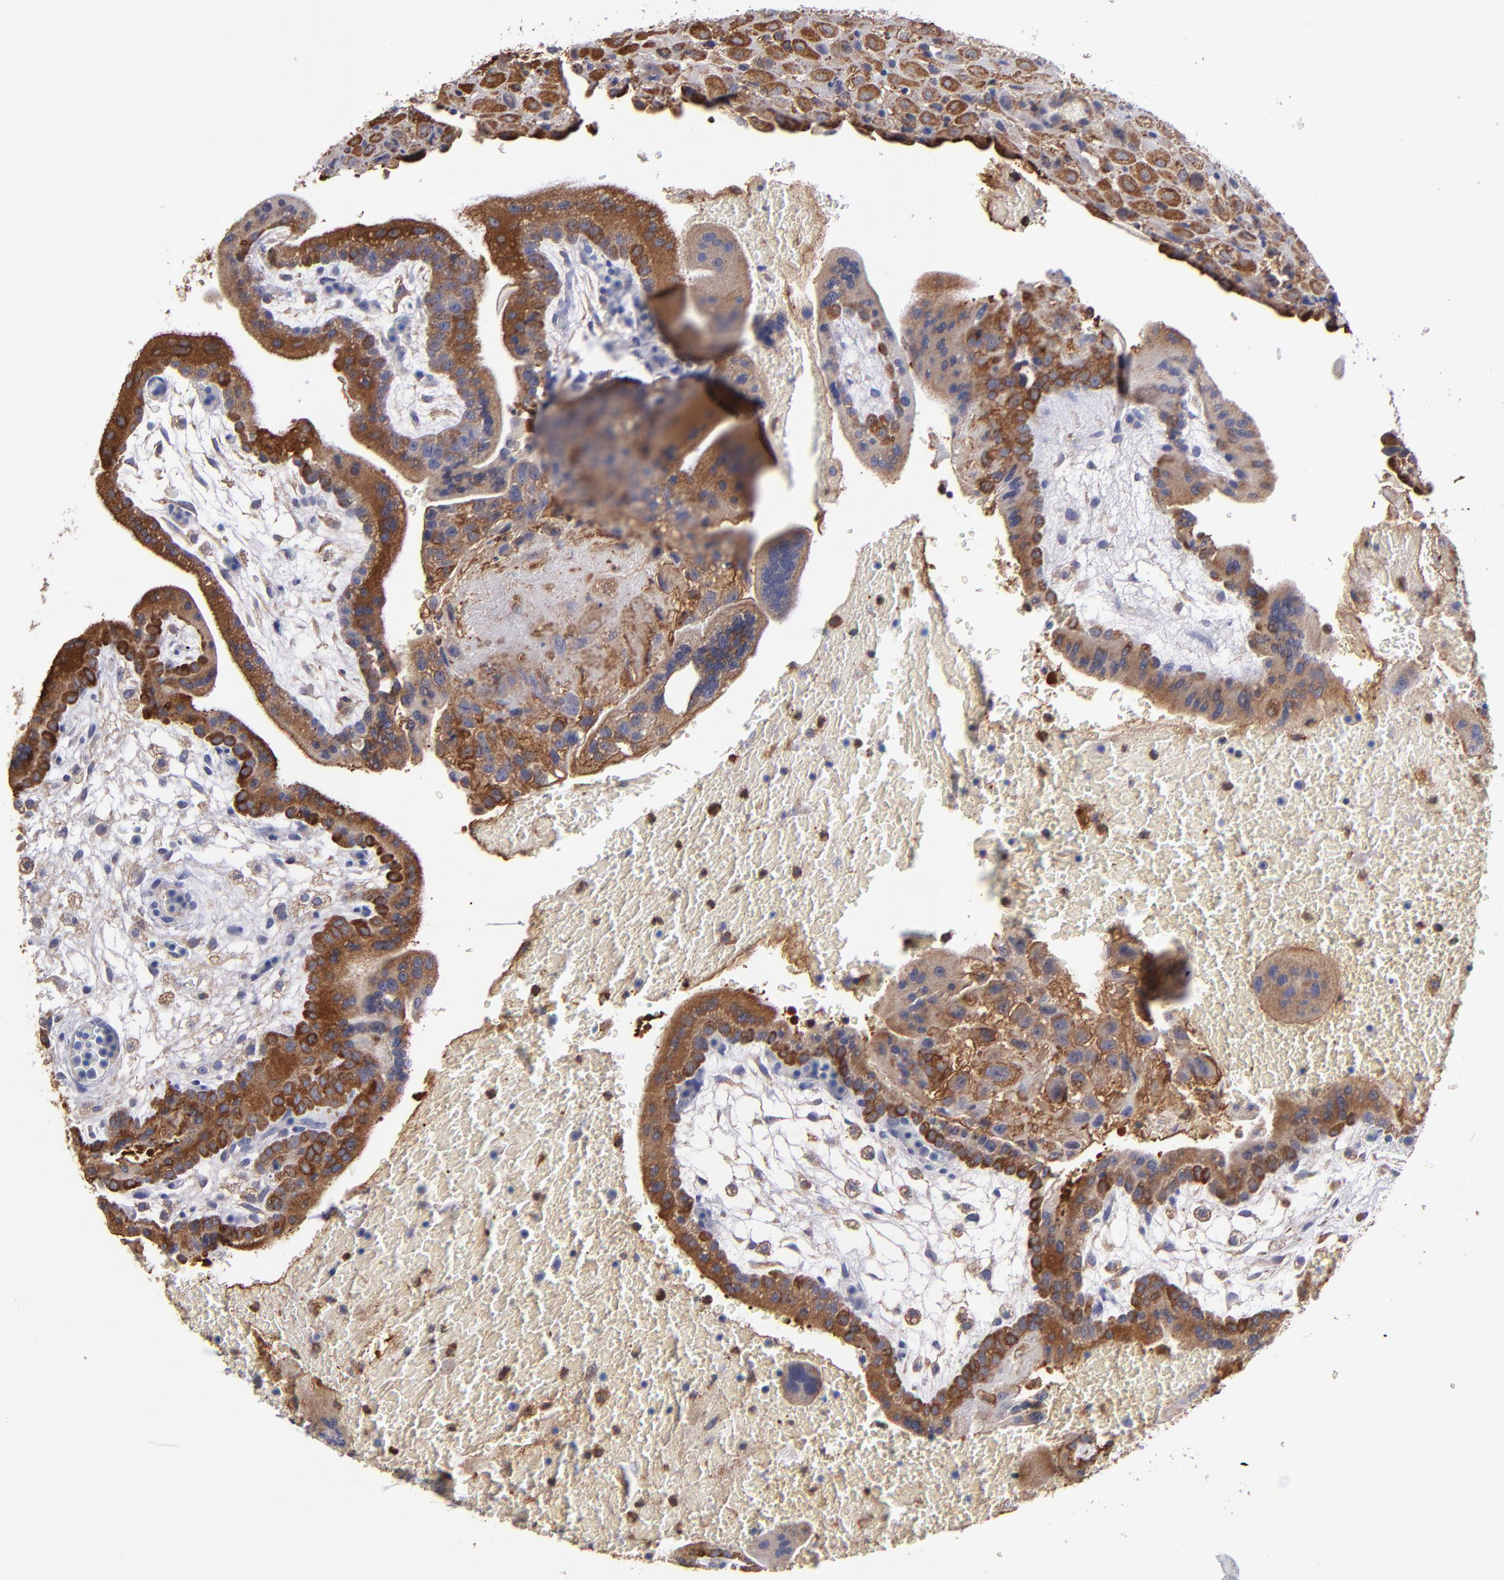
{"staining": {"intensity": "strong", "quantity": "25%-75%", "location": "cytoplasmic/membranous"}, "tissue": "placenta", "cell_type": "Trophoblastic cells", "image_type": "normal", "snomed": [{"axis": "morphology", "description": "Normal tissue, NOS"}, {"axis": "topography", "description": "Placenta"}], "caption": "Protein expression analysis of benign human placenta reveals strong cytoplasmic/membranous positivity in about 25%-75% of trophoblastic cells.", "gene": "MVP", "patient": {"sex": "female", "age": 35}}